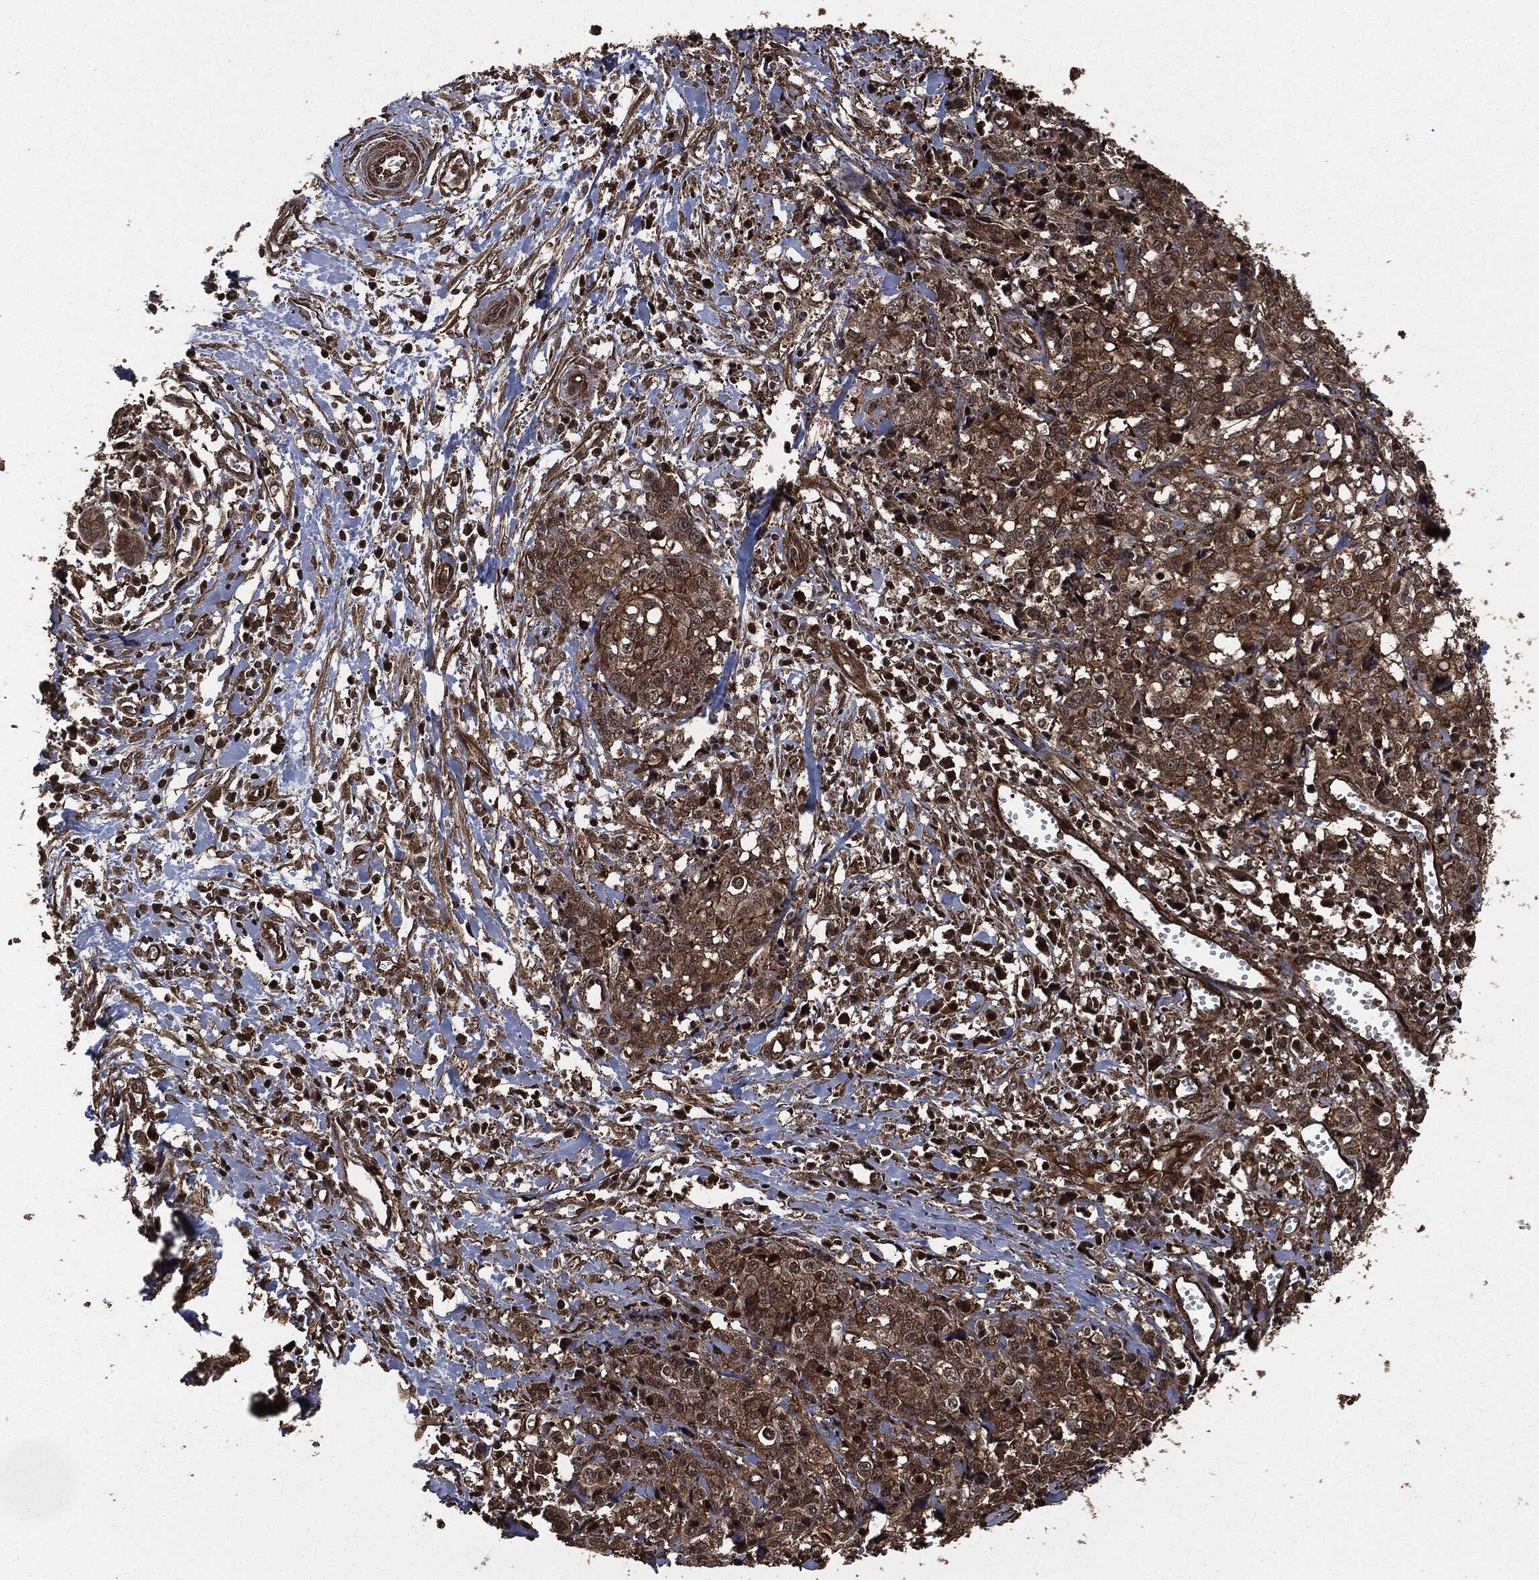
{"staining": {"intensity": "moderate", "quantity": ">75%", "location": "cytoplasmic/membranous"}, "tissue": "pancreatic cancer", "cell_type": "Tumor cells", "image_type": "cancer", "snomed": [{"axis": "morphology", "description": "Adenocarcinoma, NOS"}, {"axis": "topography", "description": "Pancreas"}], "caption": "Adenocarcinoma (pancreatic) stained for a protein displays moderate cytoplasmic/membranous positivity in tumor cells.", "gene": "HRAS", "patient": {"sex": "male", "age": 64}}